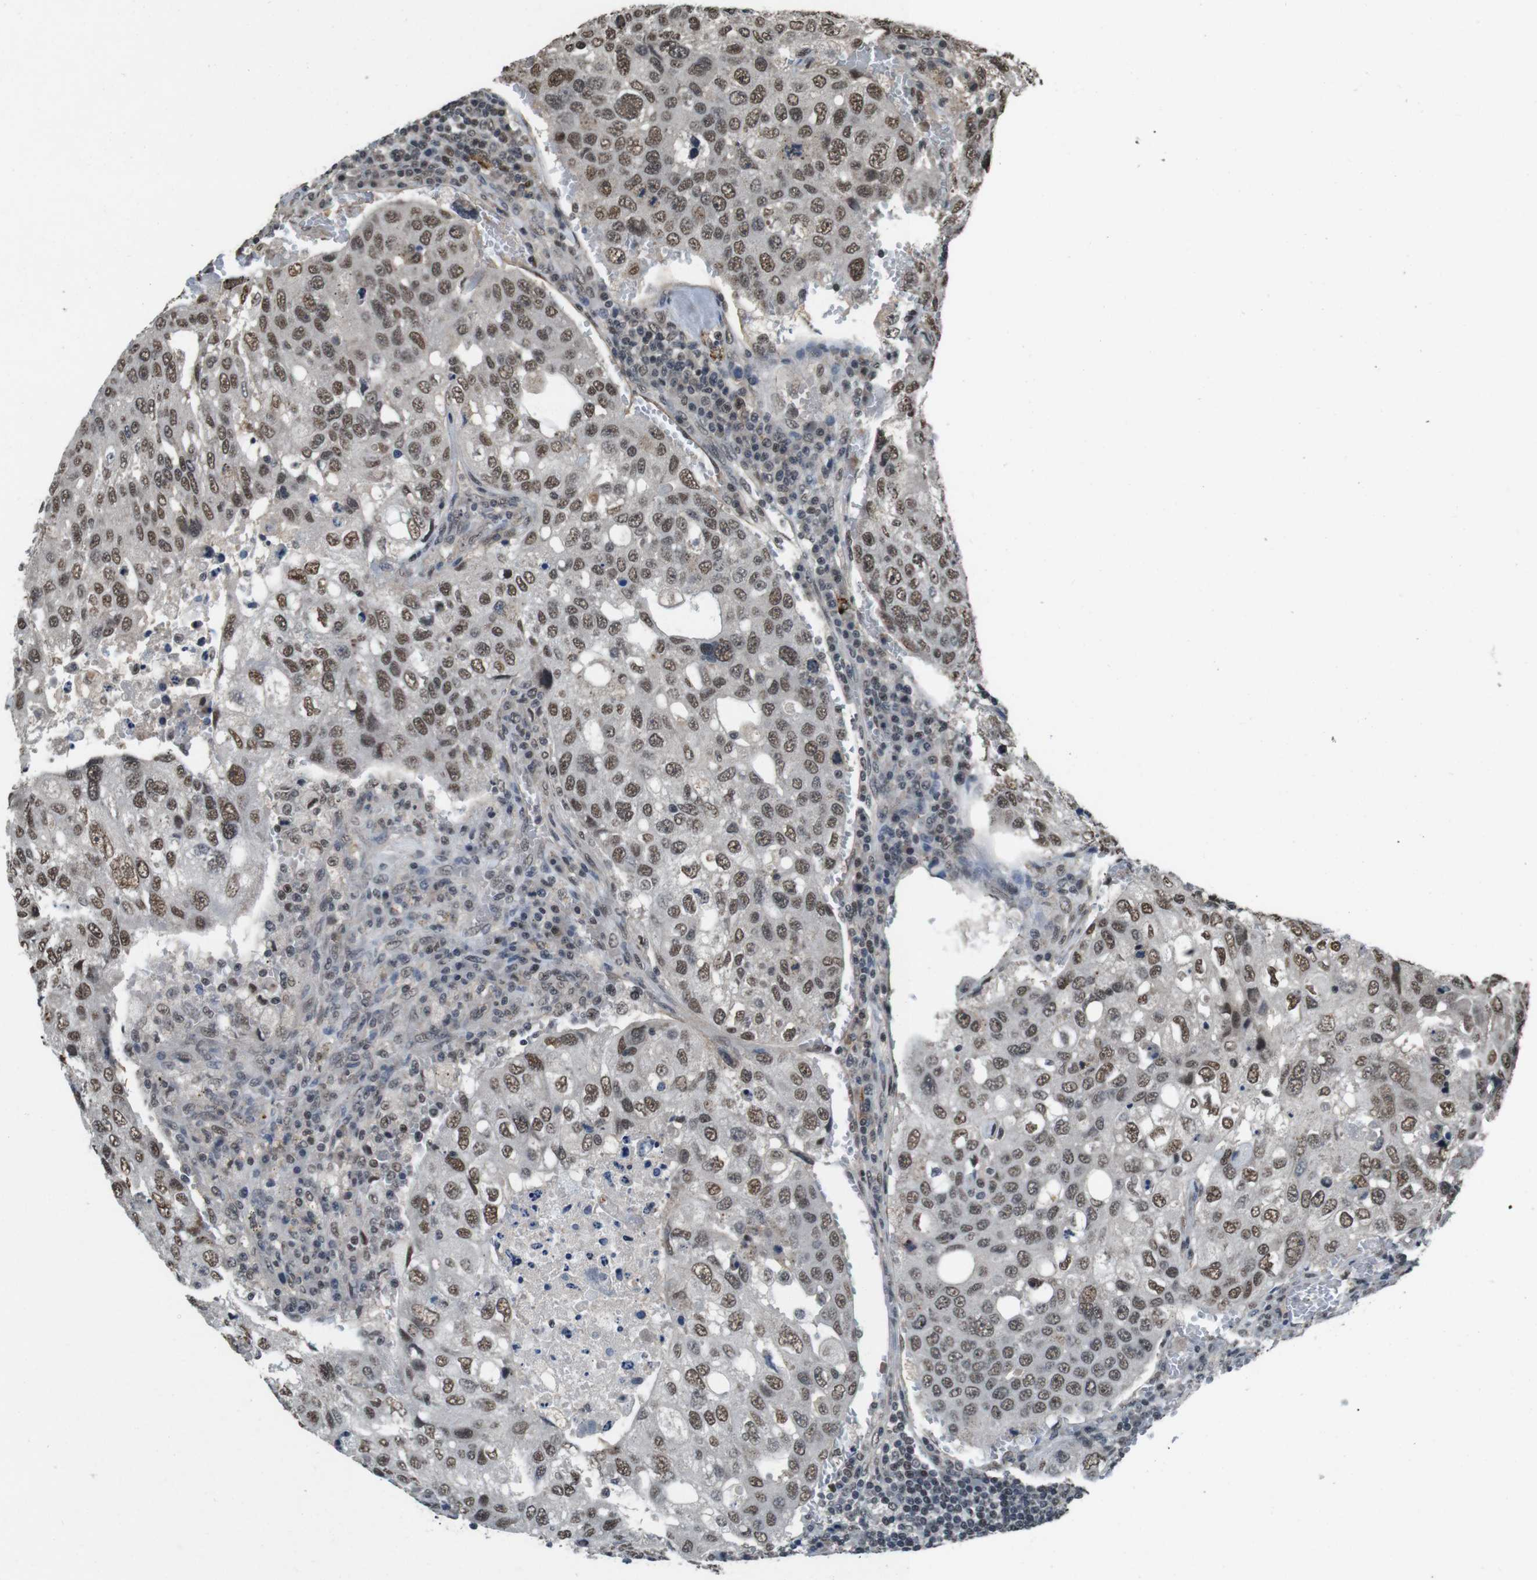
{"staining": {"intensity": "moderate", "quantity": ">75%", "location": "nuclear"}, "tissue": "urothelial cancer", "cell_type": "Tumor cells", "image_type": "cancer", "snomed": [{"axis": "morphology", "description": "Urothelial carcinoma, High grade"}, {"axis": "topography", "description": "Lymph node"}, {"axis": "topography", "description": "Urinary bladder"}], "caption": "Immunohistochemistry (IHC) image of urothelial cancer stained for a protein (brown), which exhibits medium levels of moderate nuclear expression in approximately >75% of tumor cells.", "gene": "NR4A2", "patient": {"sex": "male", "age": 51}}